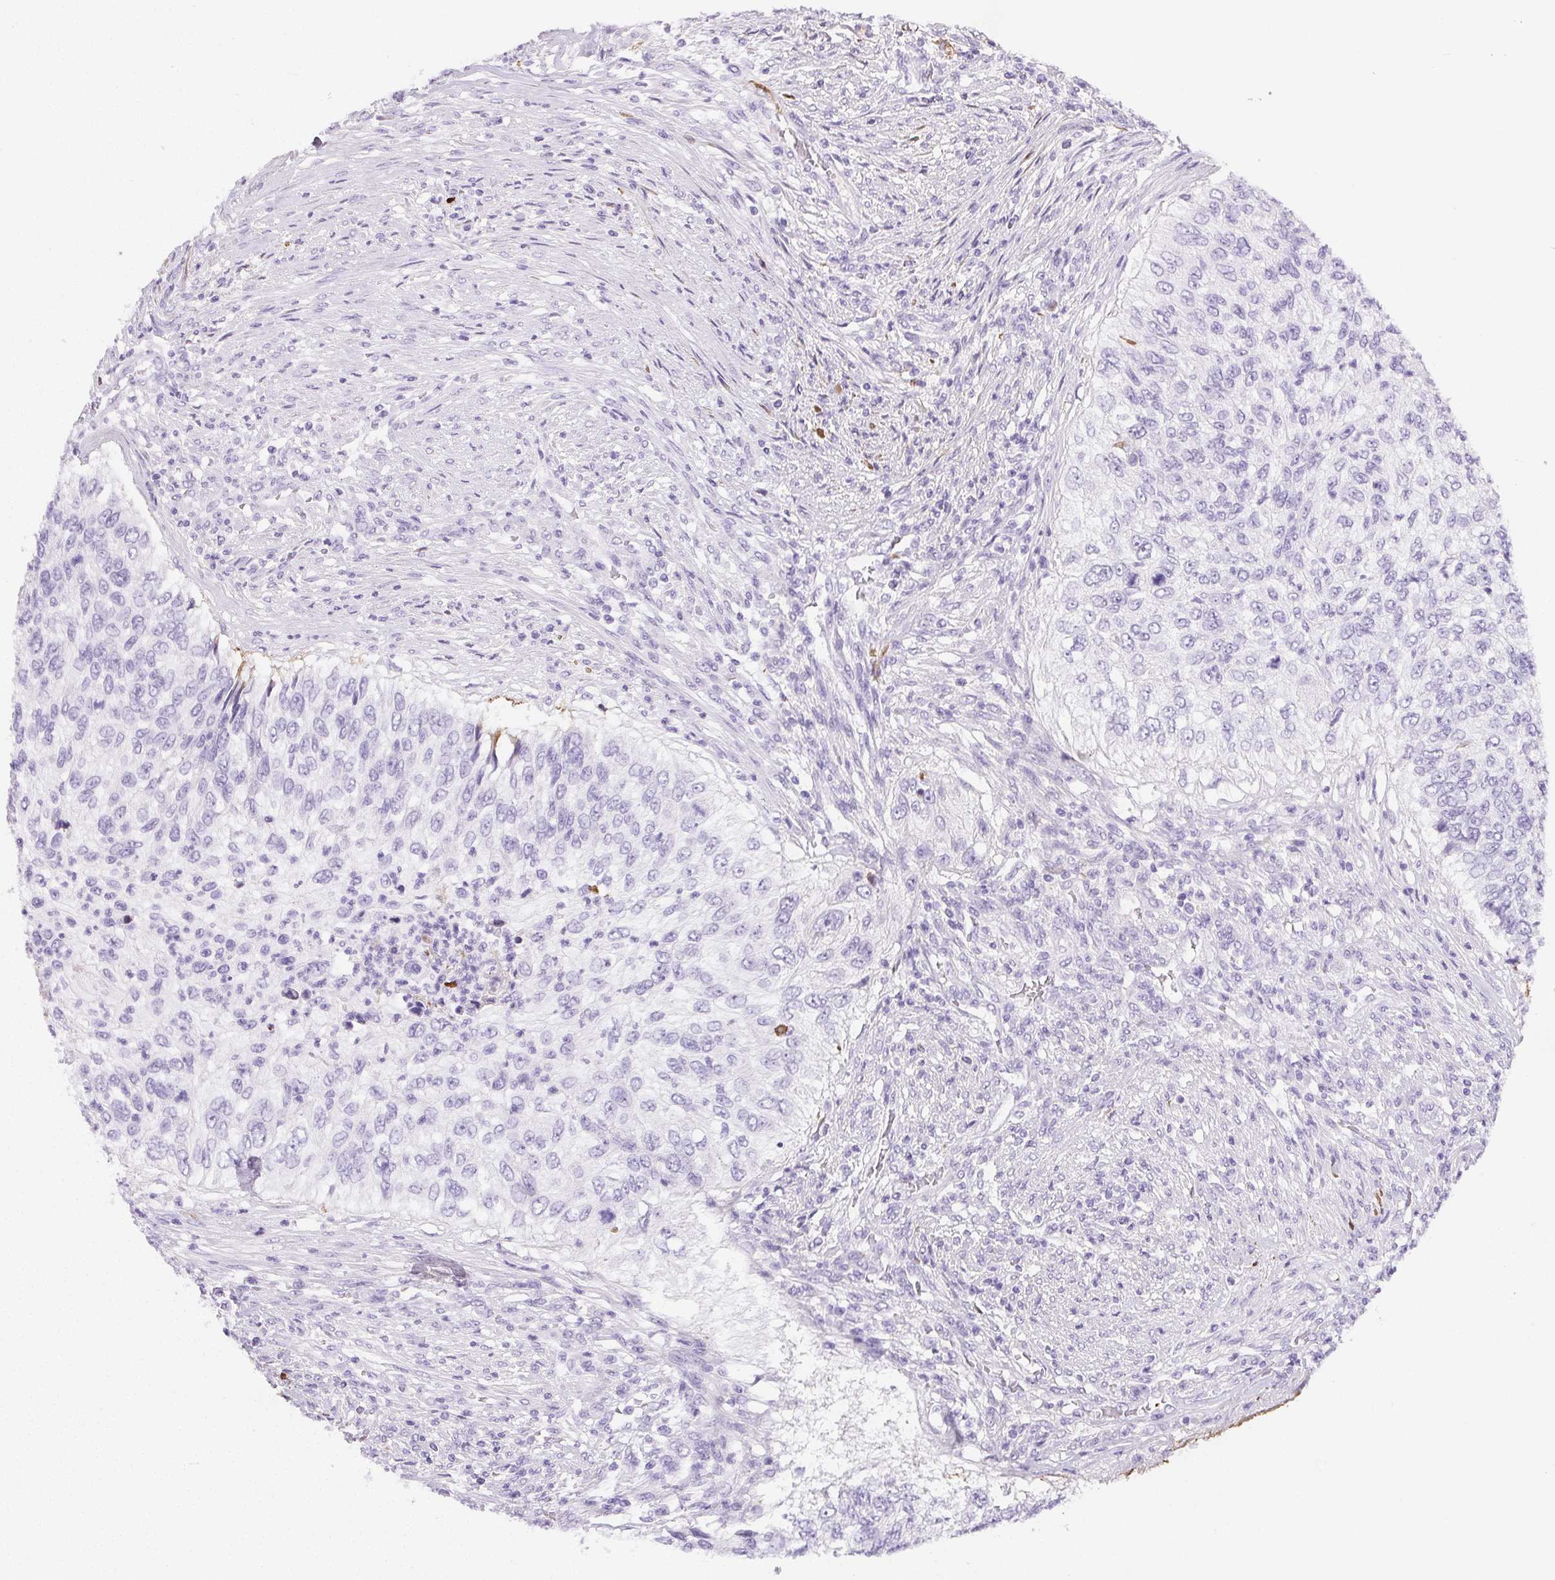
{"staining": {"intensity": "negative", "quantity": "none", "location": "none"}, "tissue": "urothelial cancer", "cell_type": "Tumor cells", "image_type": "cancer", "snomed": [{"axis": "morphology", "description": "Urothelial carcinoma, High grade"}, {"axis": "topography", "description": "Urinary bladder"}], "caption": "Image shows no significant protein staining in tumor cells of urothelial cancer.", "gene": "VTN", "patient": {"sex": "female", "age": 60}}